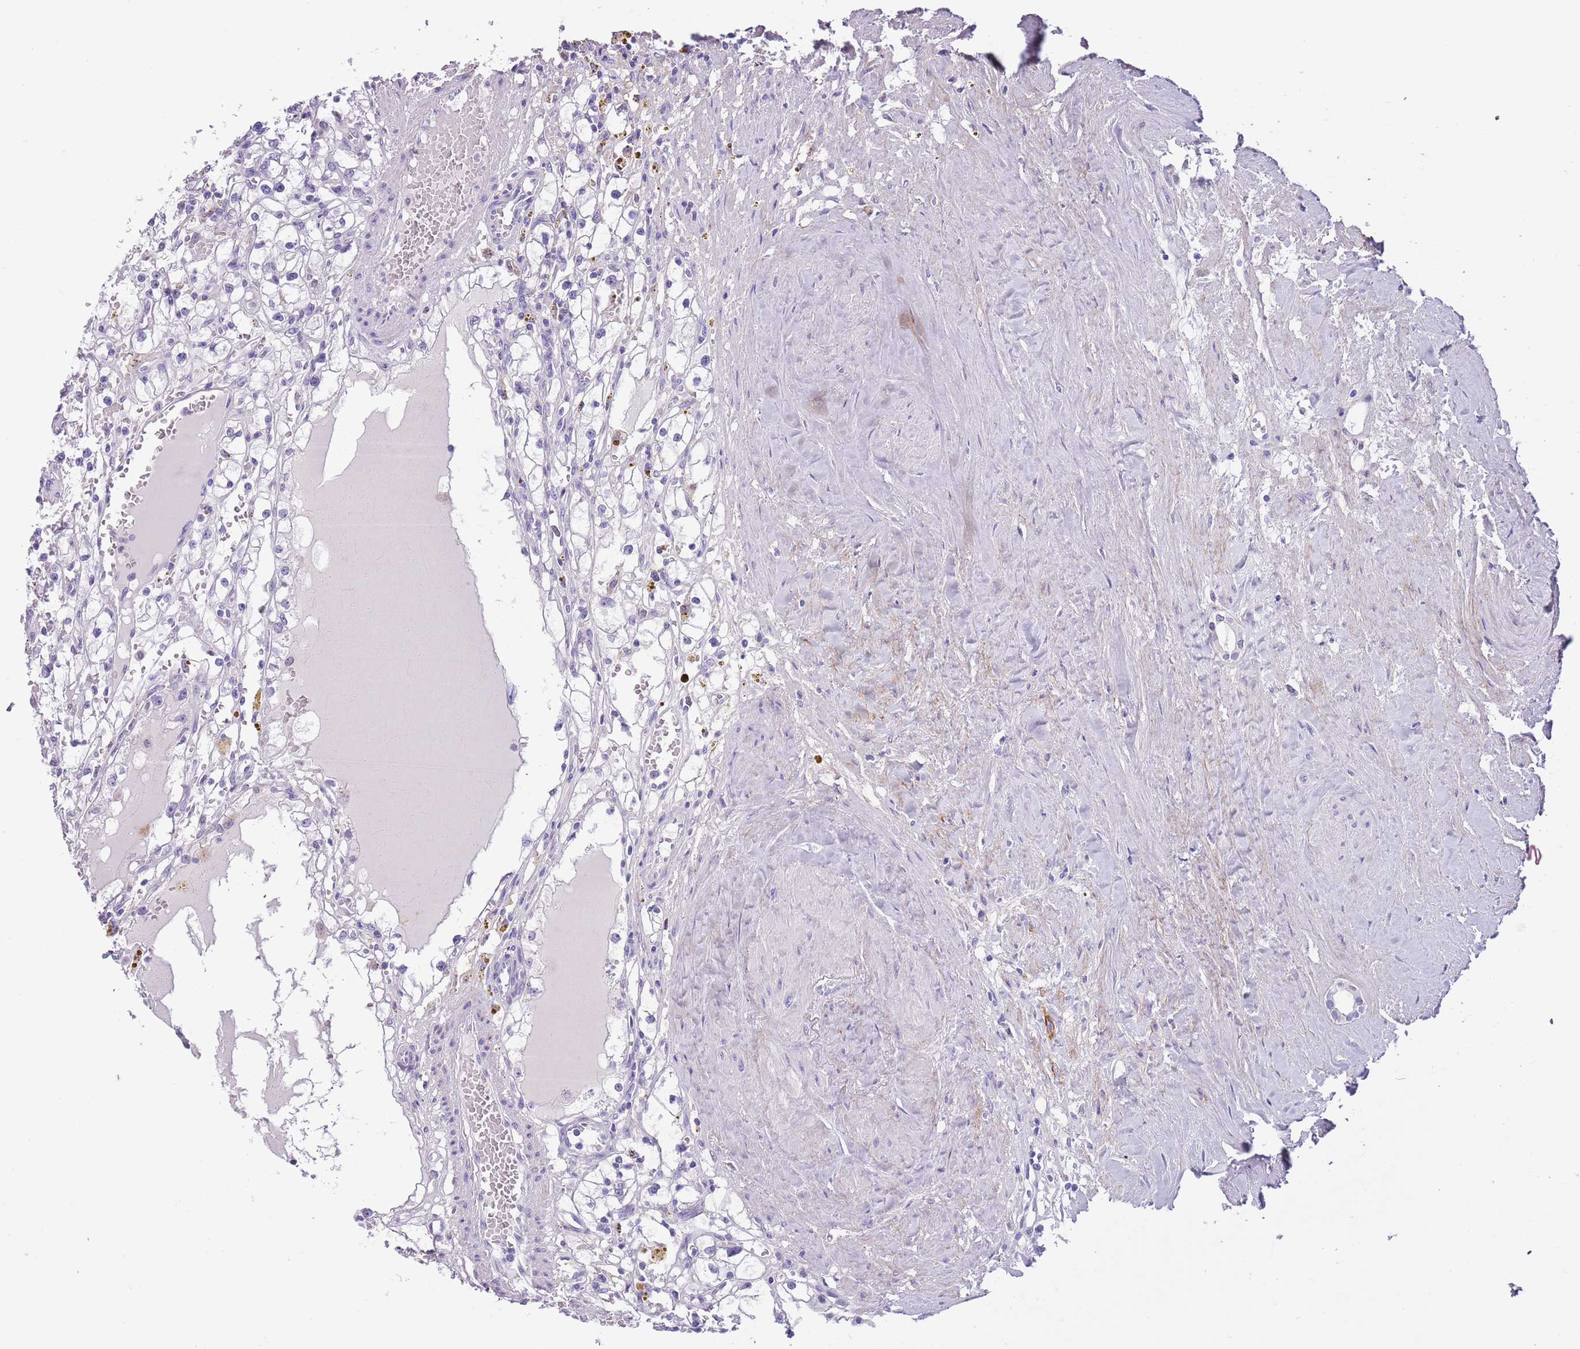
{"staining": {"intensity": "negative", "quantity": "none", "location": "none"}, "tissue": "renal cancer", "cell_type": "Tumor cells", "image_type": "cancer", "snomed": [{"axis": "morphology", "description": "Adenocarcinoma, NOS"}, {"axis": "topography", "description": "Kidney"}], "caption": "An immunohistochemistry micrograph of renal cancer (adenocarcinoma) is shown. There is no staining in tumor cells of renal cancer (adenocarcinoma).", "gene": "PFKFB2", "patient": {"sex": "male", "age": 56}}